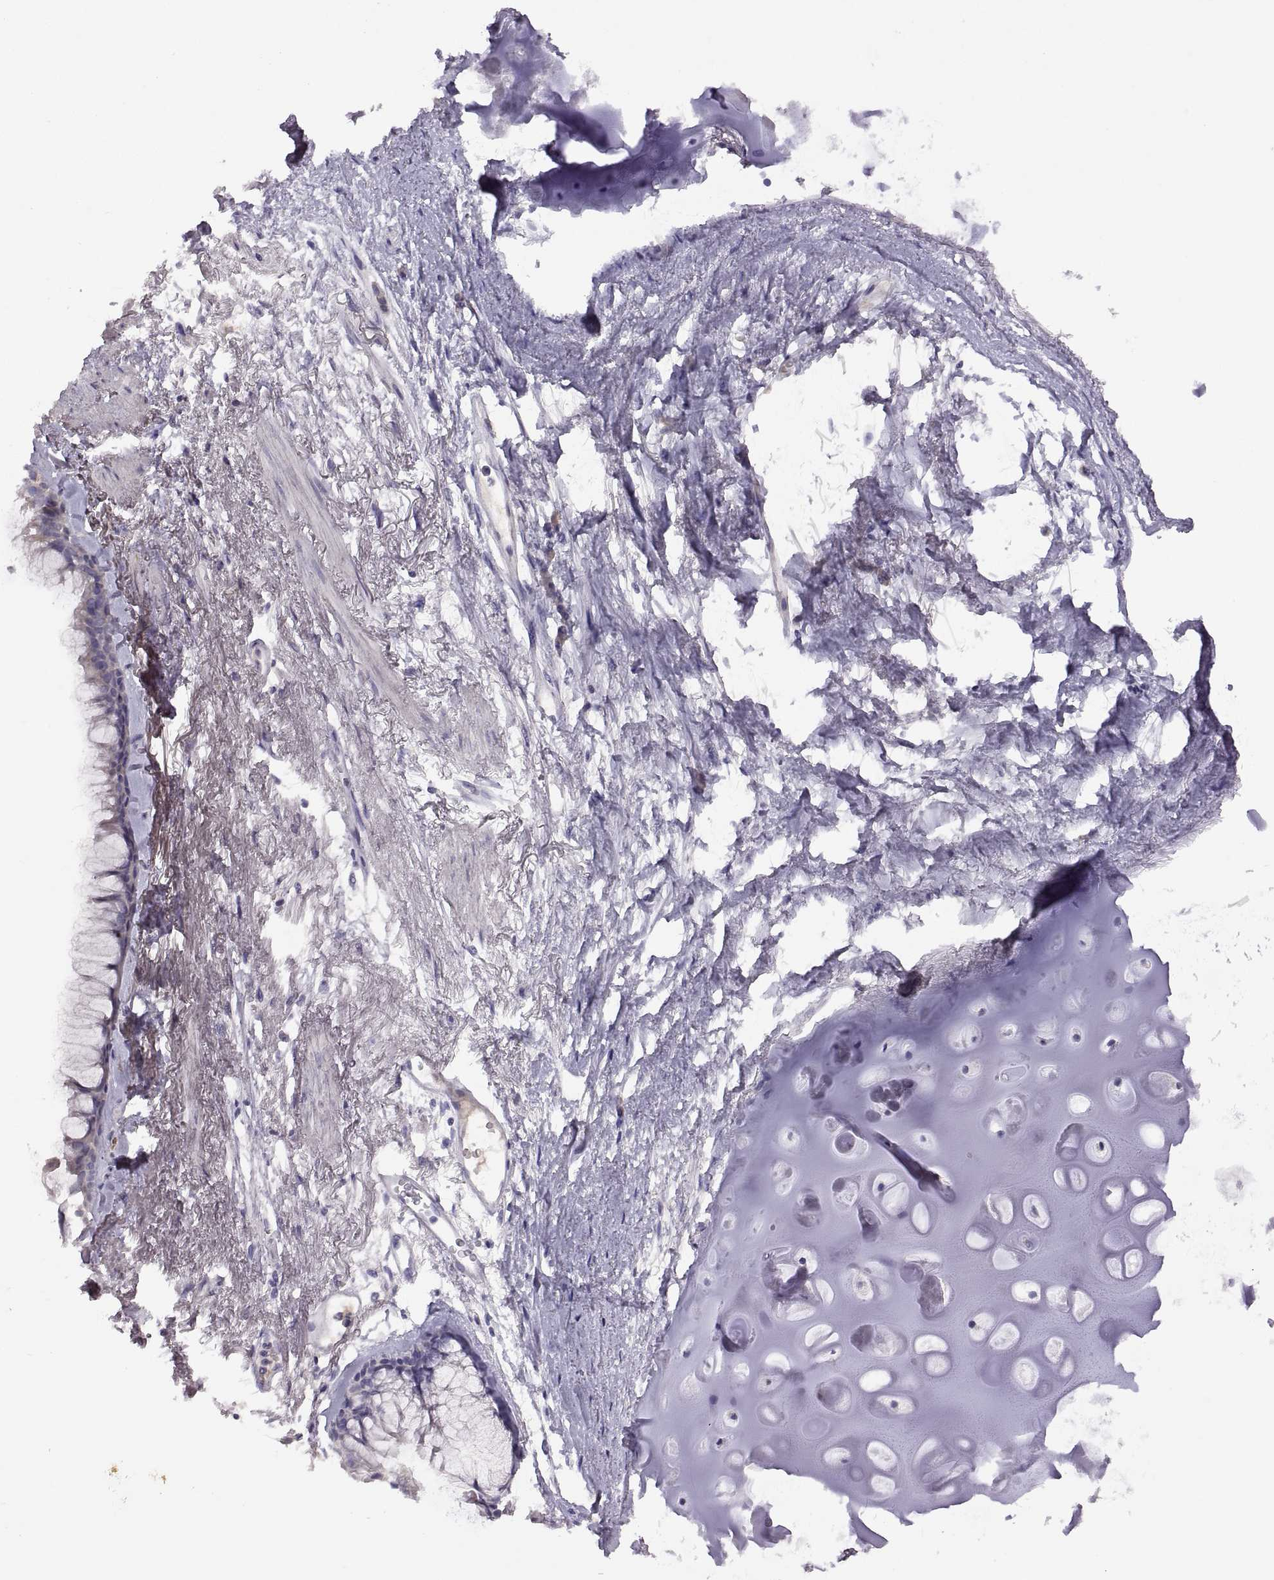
{"staining": {"intensity": "negative", "quantity": "none", "location": "none"}, "tissue": "bronchus", "cell_type": "Respiratory epithelial cells", "image_type": "normal", "snomed": [{"axis": "morphology", "description": "Normal tissue, NOS"}, {"axis": "morphology", "description": "Squamous cell carcinoma, NOS"}, {"axis": "topography", "description": "Cartilage tissue"}, {"axis": "topography", "description": "Bronchus"}], "caption": "An immunohistochemistry micrograph of normal bronchus is shown. There is no staining in respiratory epithelial cells of bronchus. (Immunohistochemistry, brightfield microscopy, high magnification).", "gene": "TBX19", "patient": {"sex": "male", "age": 72}}